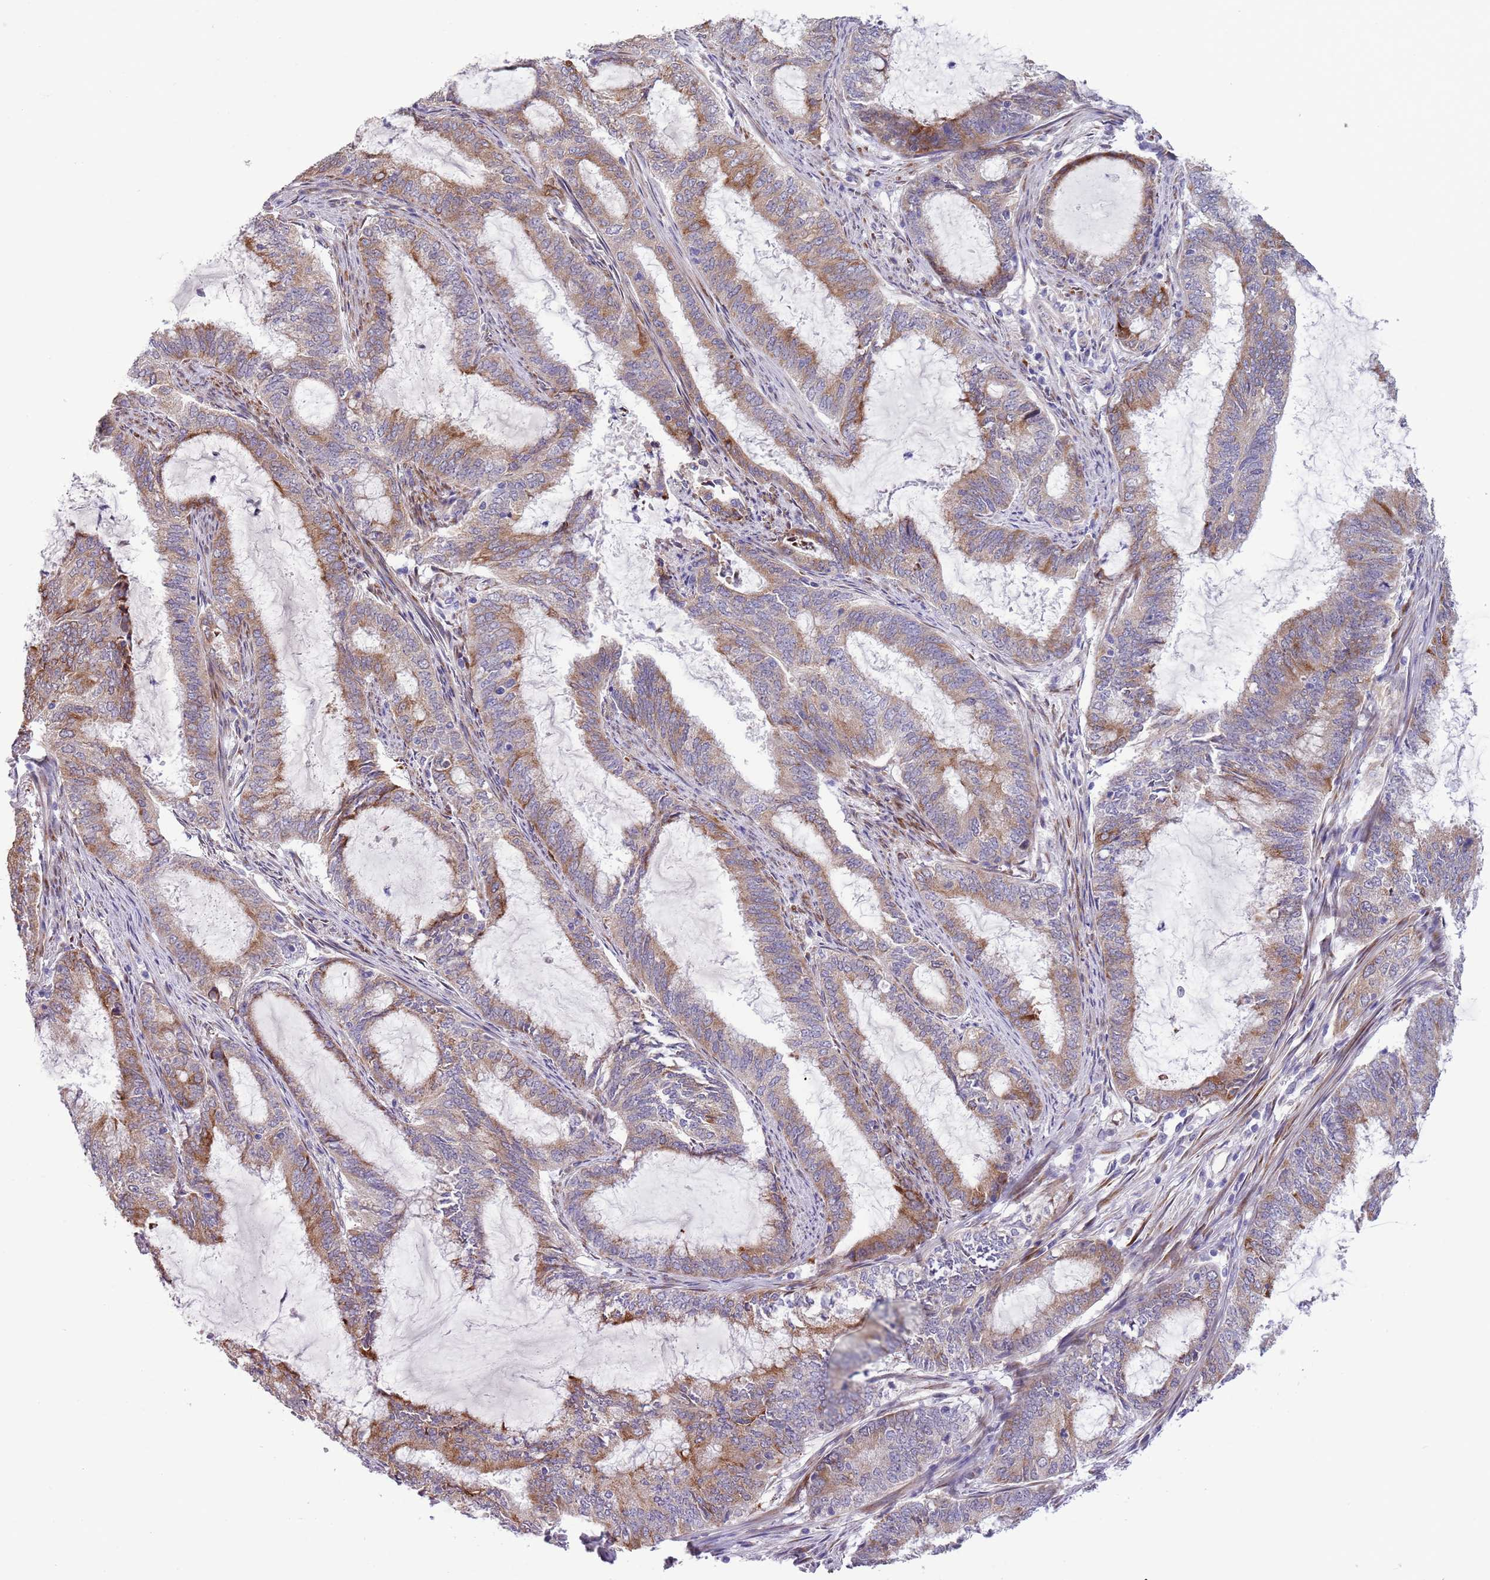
{"staining": {"intensity": "moderate", "quantity": "25%-75%", "location": "cytoplasmic/membranous"}, "tissue": "endometrial cancer", "cell_type": "Tumor cells", "image_type": "cancer", "snomed": [{"axis": "morphology", "description": "Adenocarcinoma, NOS"}, {"axis": "topography", "description": "Endometrium"}], "caption": "This is an image of immunohistochemistry (IHC) staining of adenocarcinoma (endometrial), which shows moderate staining in the cytoplasmic/membranous of tumor cells.", "gene": "MRPL32", "patient": {"sex": "female", "age": 51}}